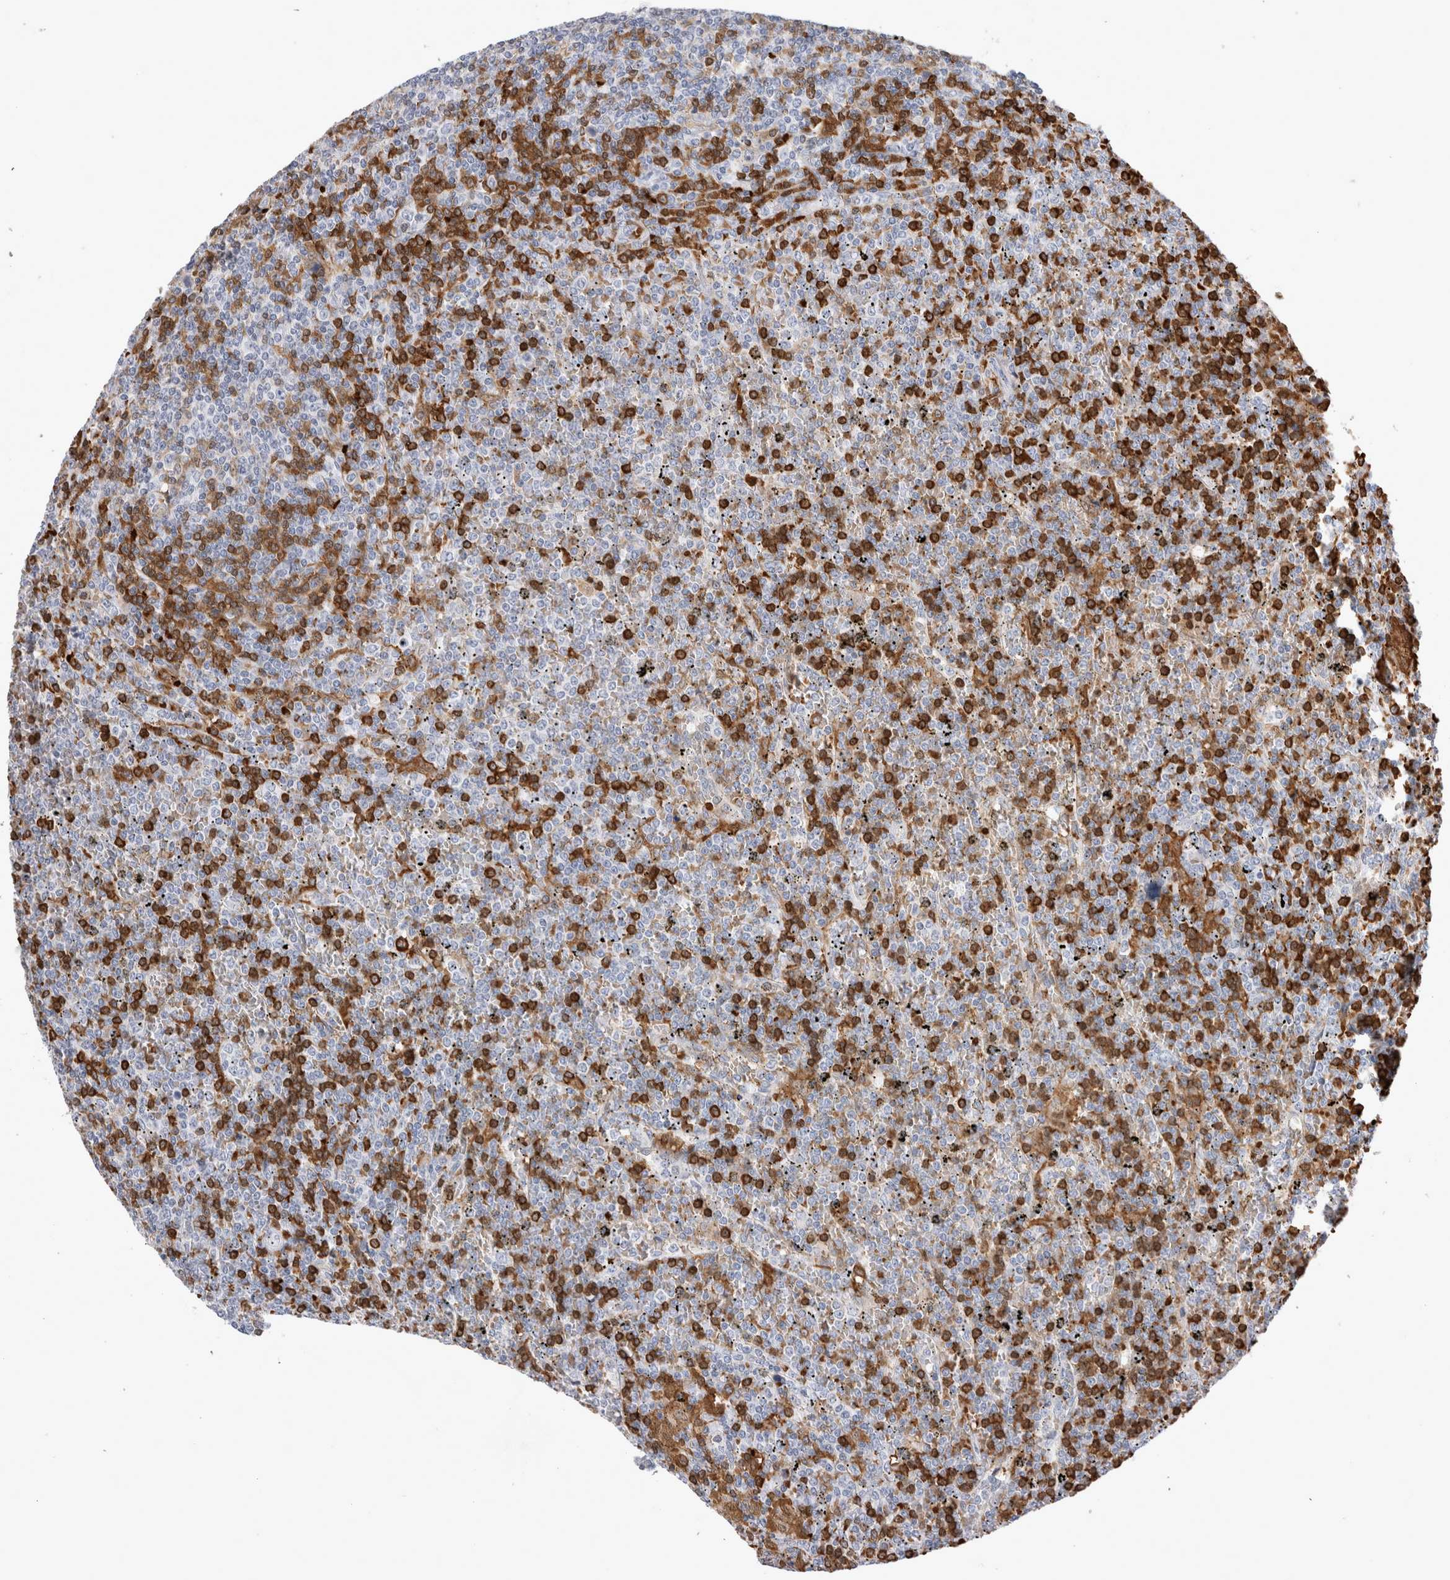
{"staining": {"intensity": "negative", "quantity": "none", "location": "none"}, "tissue": "lymphoma", "cell_type": "Tumor cells", "image_type": "cancer", "snomed": [{"axis": "morphology", "description": "Malignant lymphoma, non-Hodgkin's type, Low grade"}, {"axis": "topography", "description": "Spleen"}], "caption": "Low-grade malignant lymphoma, non-Hodgkin's type stained for a protein using immunohistochemistry shows no positivity tumor cells.", "gene": "CA1", "patient": {"sex": "female", "age": 19}}